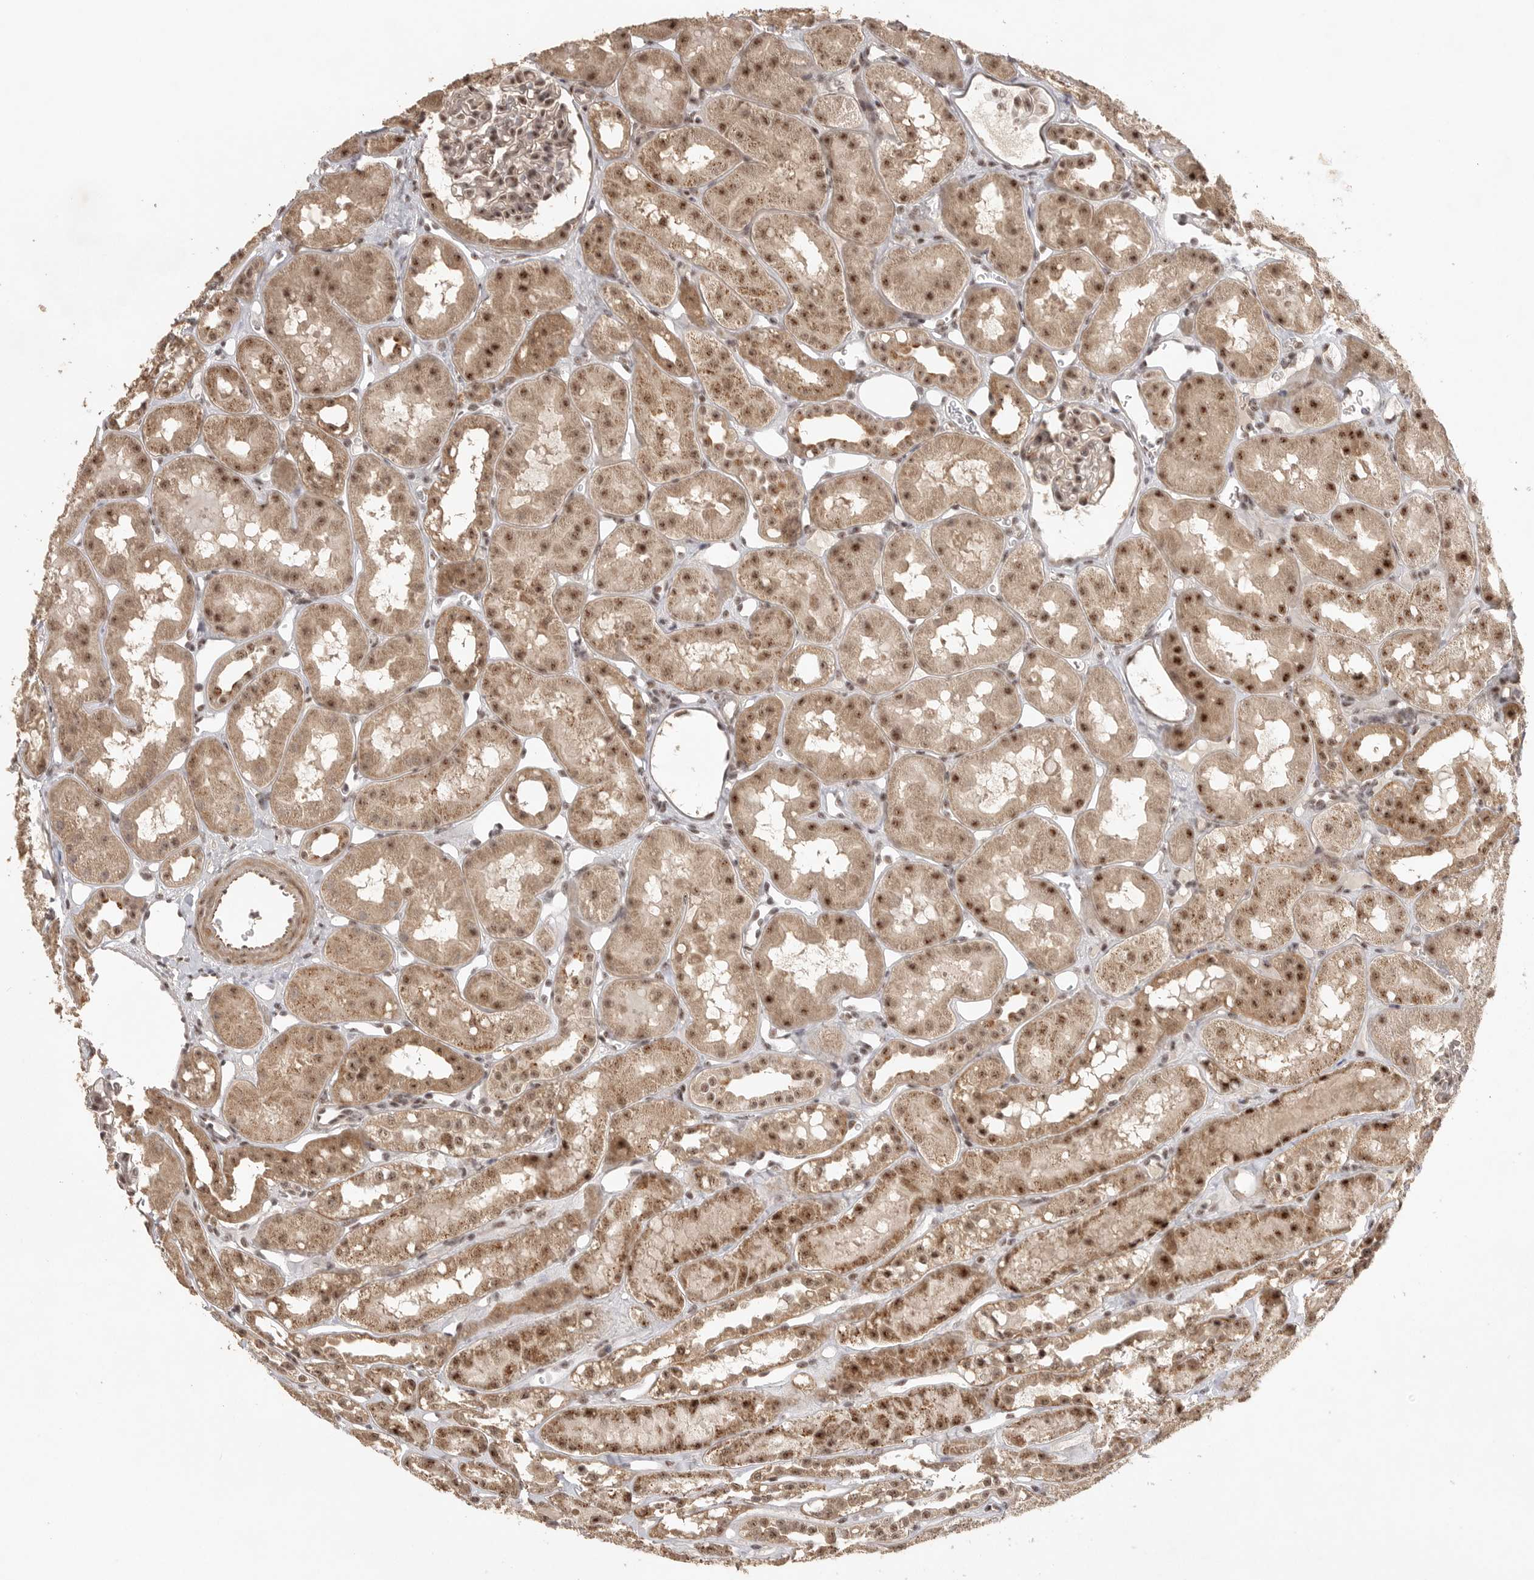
{"staining": {"intensity": "weak", "quantity": ">75%", "location": "cytoplasmic/membranous,nuclear"}, "tissue": "kidney", "cell_type": "Cells in glomeruli", "image_type": "normal", "snomed": [{"axis": "morphology", "description": "Normal tissue, NOS"}, {"axis": "topography", "description": "Kidney"}], "caption": "Protein expression analysis of benign kidney exhibits weak cytoplasmic/membranous,nuclear expression in about >75% of cells in glomeruli.", "gene": "POMP", "patient": {"sex": "male", "age": 16}}